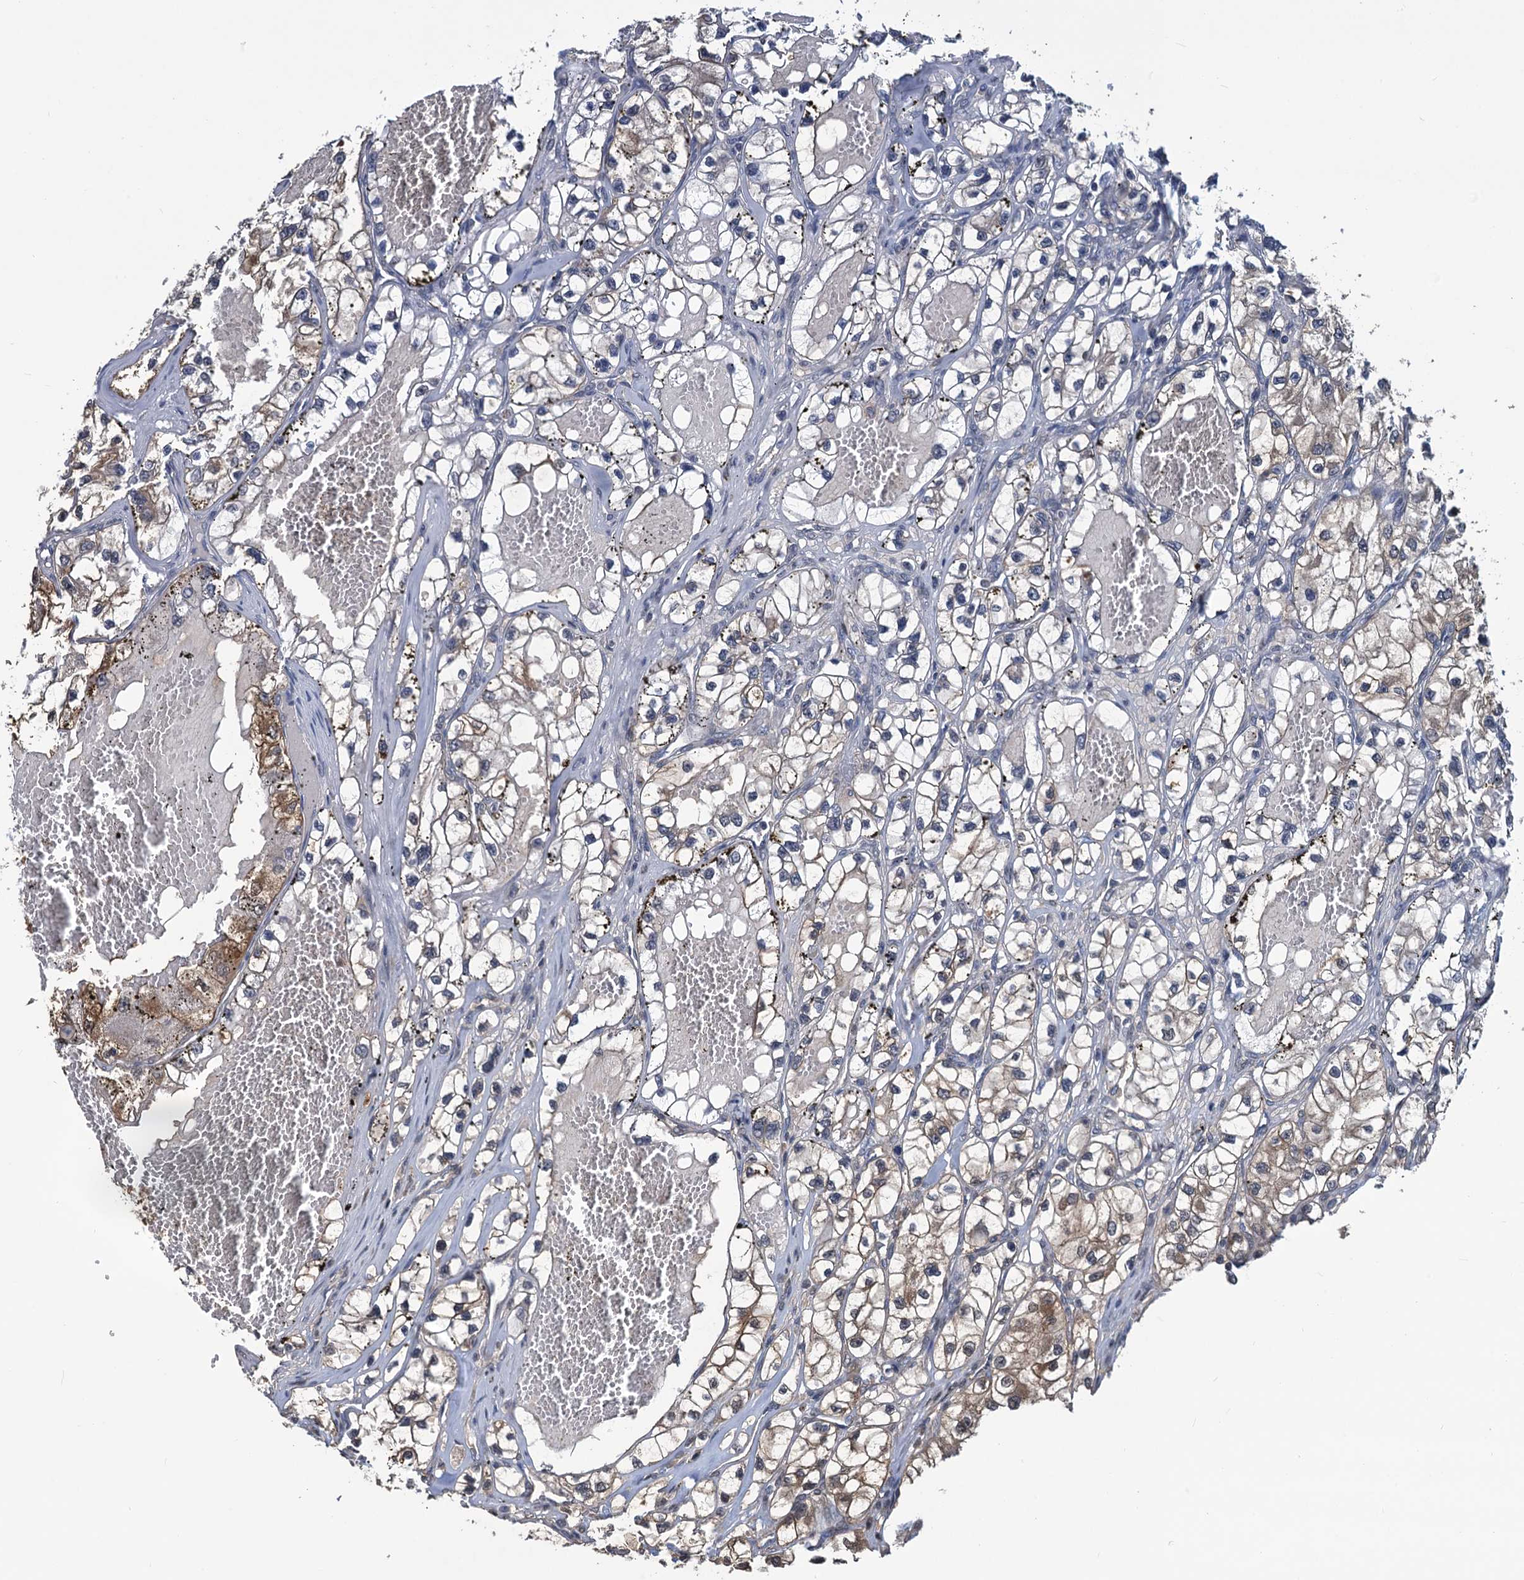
{"staining": {"intensity": "weak", "quantity": "<25%", "location": "cytoplasmic/membranous"}, "tissue": "renal cancer", "cell_type": "Tumor cells", "image_type": "cancer", "snomed": [{"axis": "morphology", "description": "Adenocarcinoma, NOS"}, {"axis": "topography", "description": "Kidney"}], "caption": "This is an immunohistochemistry (IHC) image of renal cancer. There is no expression in tumor cells.", "gene": "RTKN2", "patient": {"sex": "female", "age": 57}}